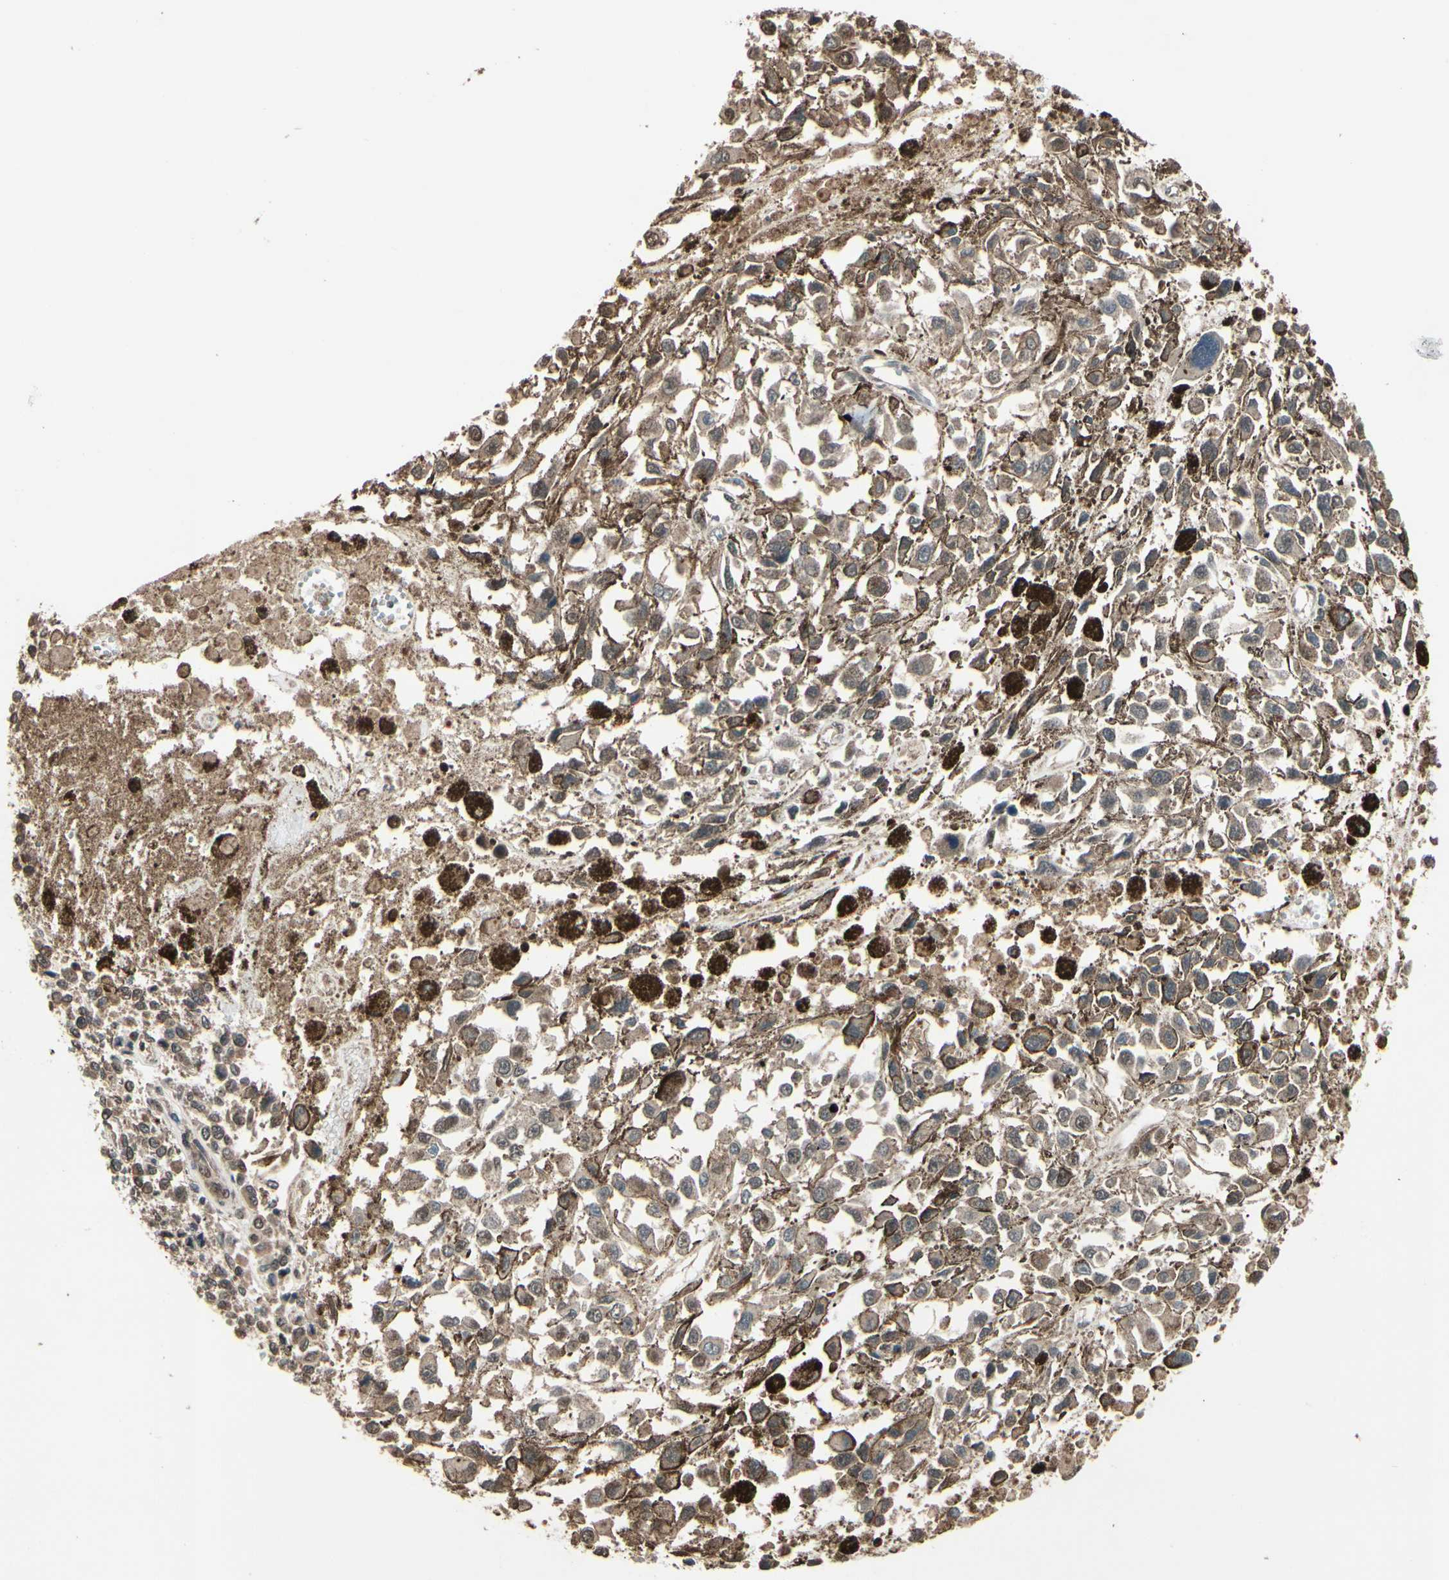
{"staining": {"intensity": "weak", "quantity": ">75%", "location": "cytoplasmic/membranous"}, "tissue": "melanoma", "cell_type": "Tumor cells", "image_type": "cancer", "snomed": [{"axis": "morphology", "description": "Malignant melanoma, Metastatic site"}, {"axis": "topography", "description": "Lymph node"}], "caption": "Human malignant melanoma (metastatic site) stained with a brown dye displays weak cytoplasmic/membranous positive expression in about >75% of tumor cells.", "gene": "PNPLA7", "patient": {"sex": "male", "age": 59}}